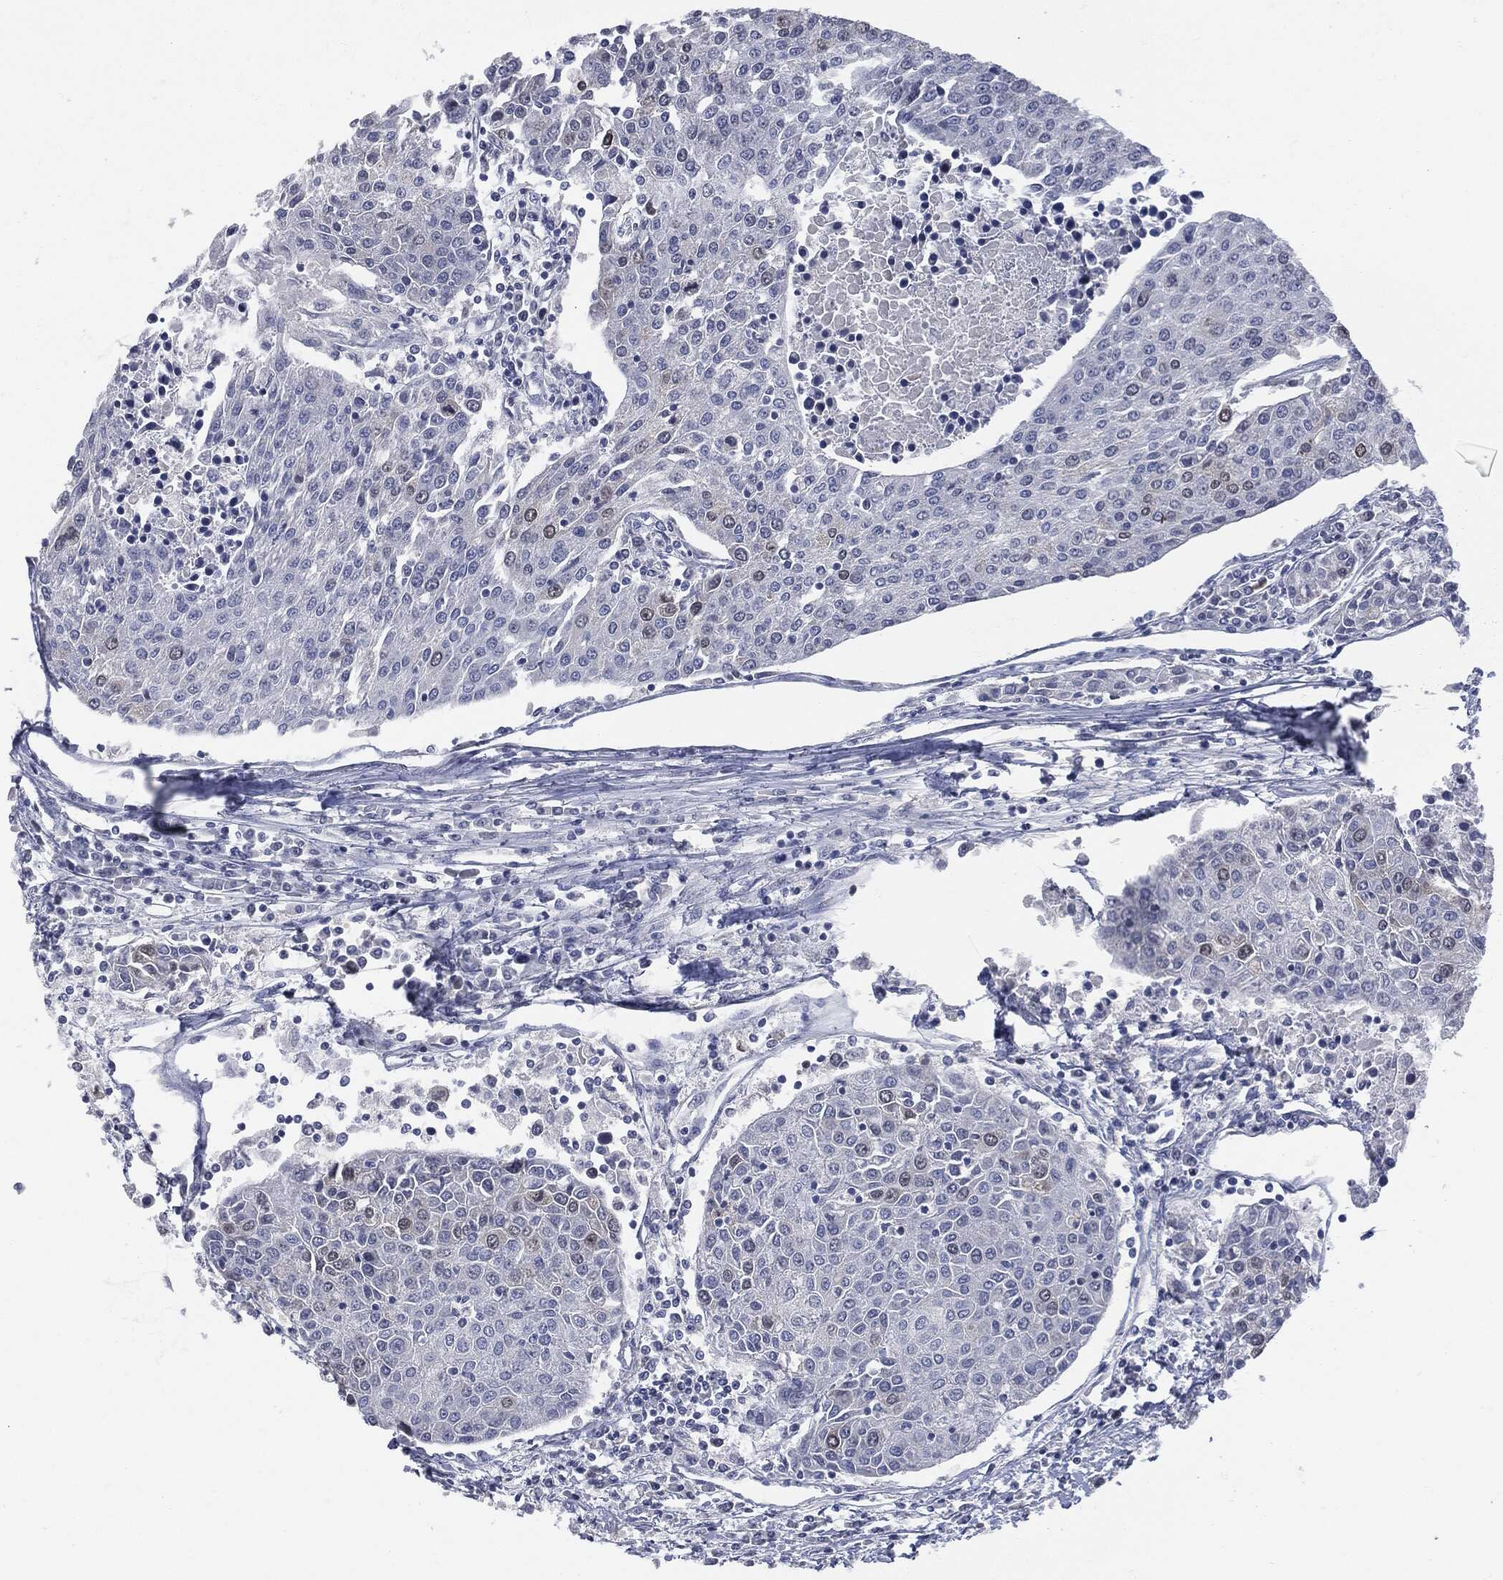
{"staining": {"intensity": "negative", "quantity": "none", "location": "none"}, "tissue": "urothelial cancer", "cell_type": "Tumor cells", "image_type": "cancer", "snomed": [{"axis": "morphology", "description": "Urothelial carcinoma, High grade"}, {"axis": "topography", "description": "Urinary bladder"}], "caption": "The histopathology image demonstrates no staining of tumor cells in high-grade urothelial carcinoma.", "gene": "UBE2C", "patient": {"sex": "female", "age": 85}}